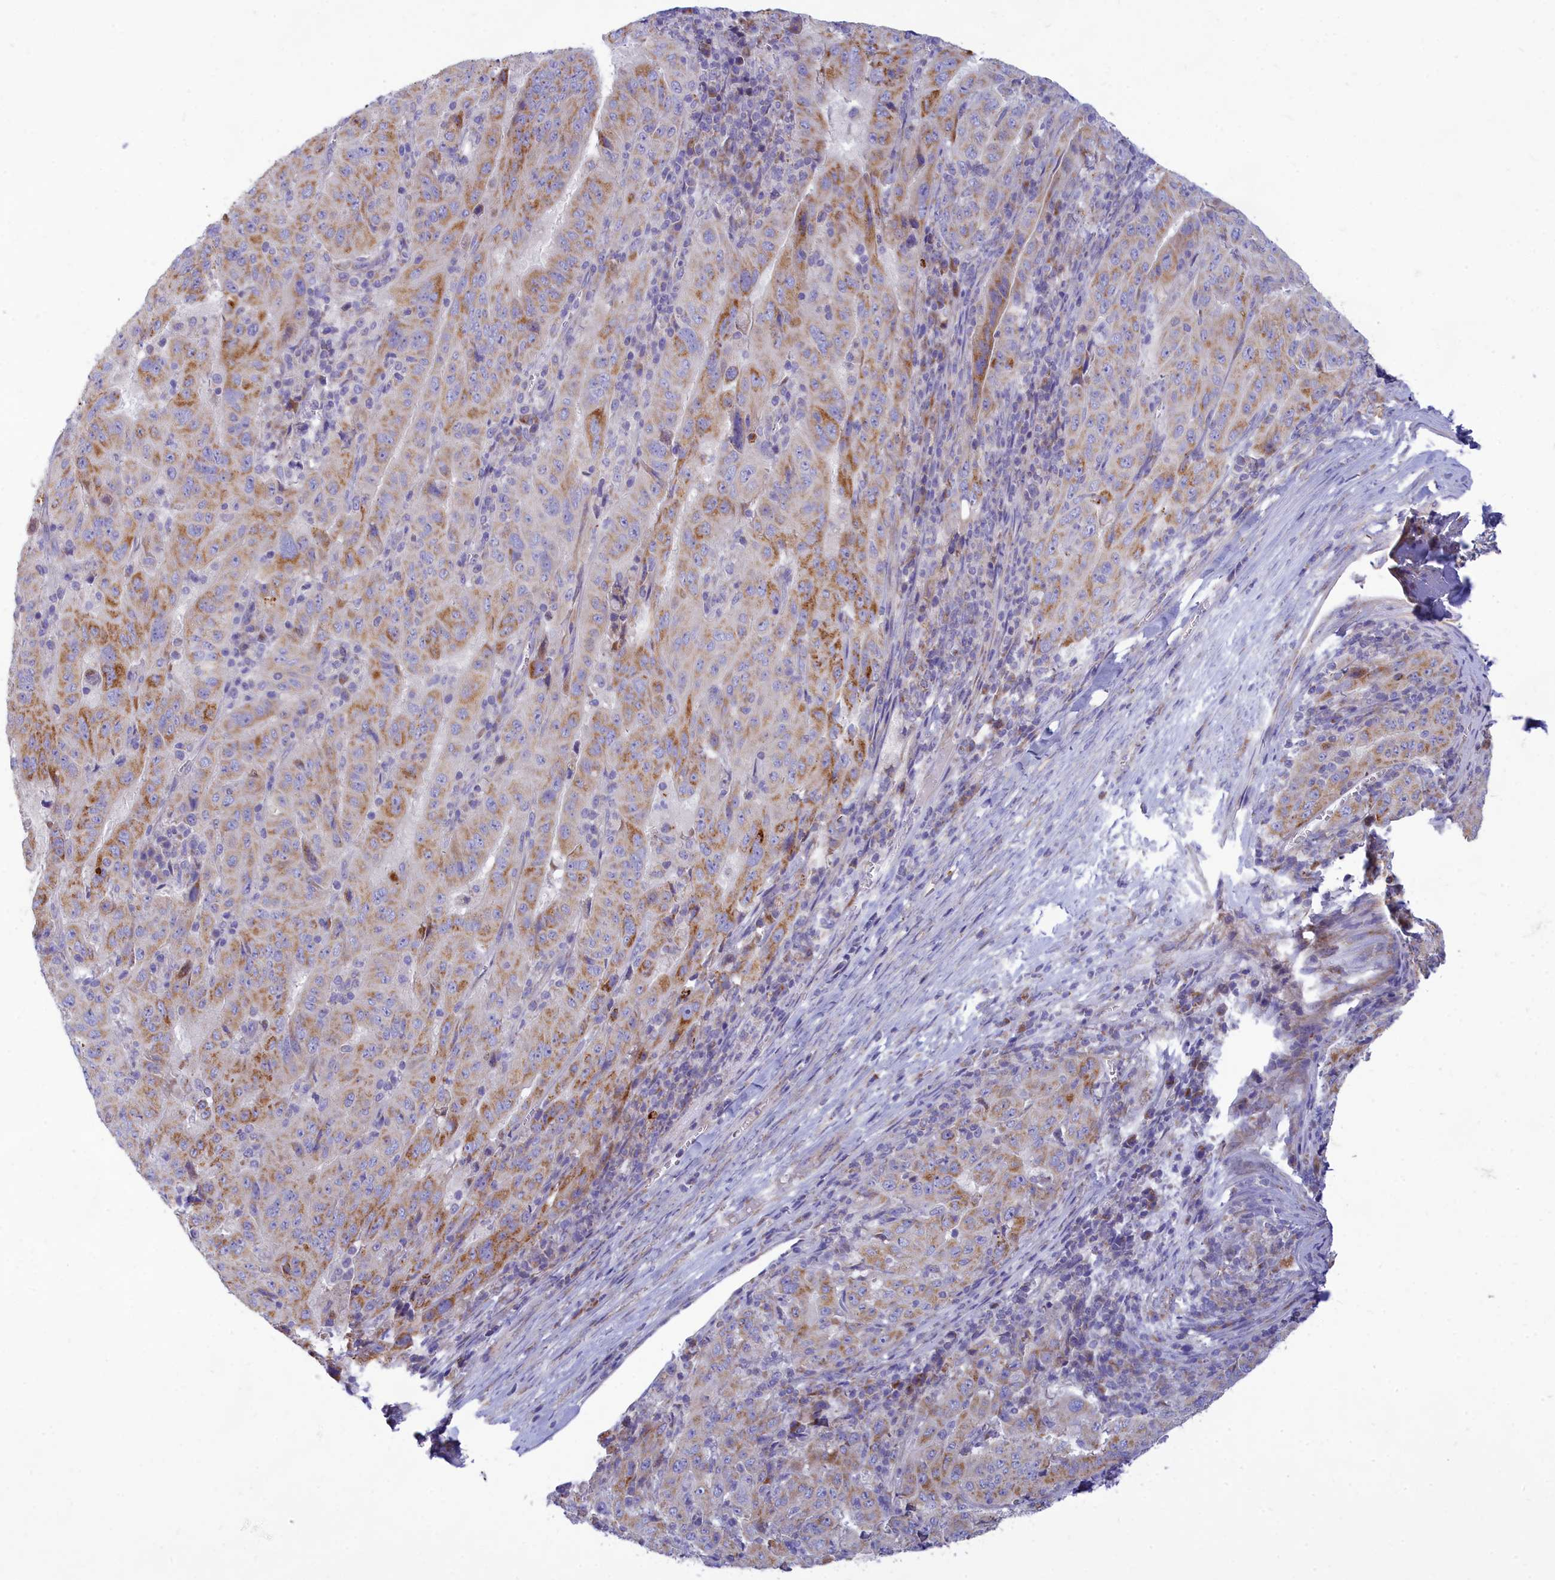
{"staining": {"intensity": "moderate", "quantity": ">75%", "location": "cytoplasmic/membranous"}, "tissue": "pancreatic cancer", "cell_type": "Tumor cells", "image_type": "cancer", "snomed": [{"axis": "morphology", "description": "Adenocarcinoma, NOS"}, {"axis": "topography", "description": "Pancreas"}], "caption": "DAB (3,3'-diaminobenzidine) immunohistochemical staining of adenocarcinoma (pancreatic) displays moderate cytoplasmic/membranous protein positivity in about >75% of tumor cells. (Brightfield microscopy of DAB IHC at high magnification).", "gene": "TMEM30B", "patient": {"sex": "male", "age": 63}}